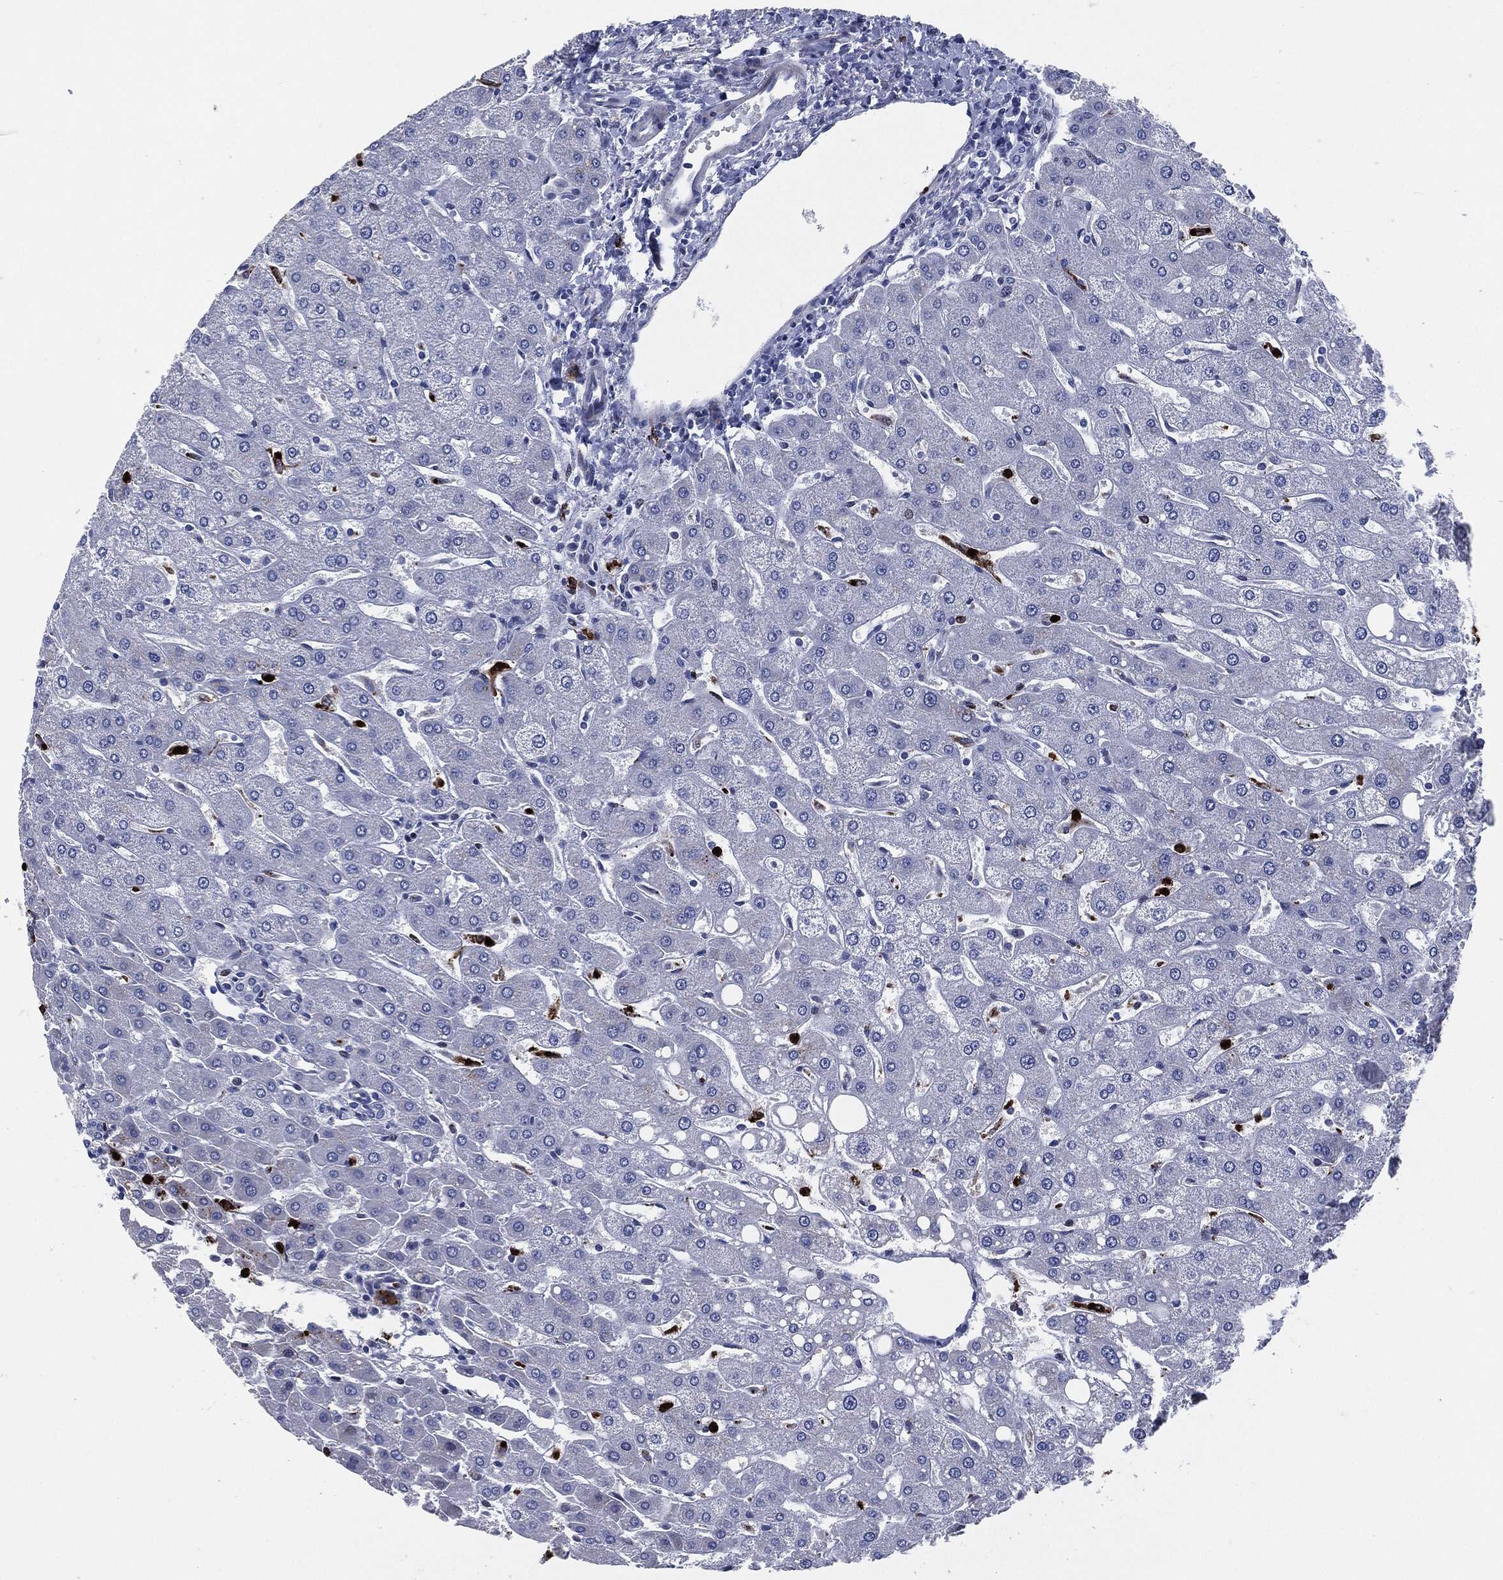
{"staining": {"intensity": "negative", "quantity": "none", "location": "none"}, "tissue": "liver", "cell_type": "Cholangiocytes", "image_type": "normal", "snomed": [{"axis": "morphology", "description": "Normal tissue, NOS"}, {"axis": "topography", "description": "Liver"}], "caption": "A high-resolution image shows immunohistochemistry (IHC) staining of benign liver, which demonstrates no significant staining in cholangiocytes. (Stains: DAB immunohistochemistry with hematoxylin counter stain, Microscopy: brightfield microscopy at high magnification).", "gene": "MPO", "patient": {"sex": "male", "age": 67}}